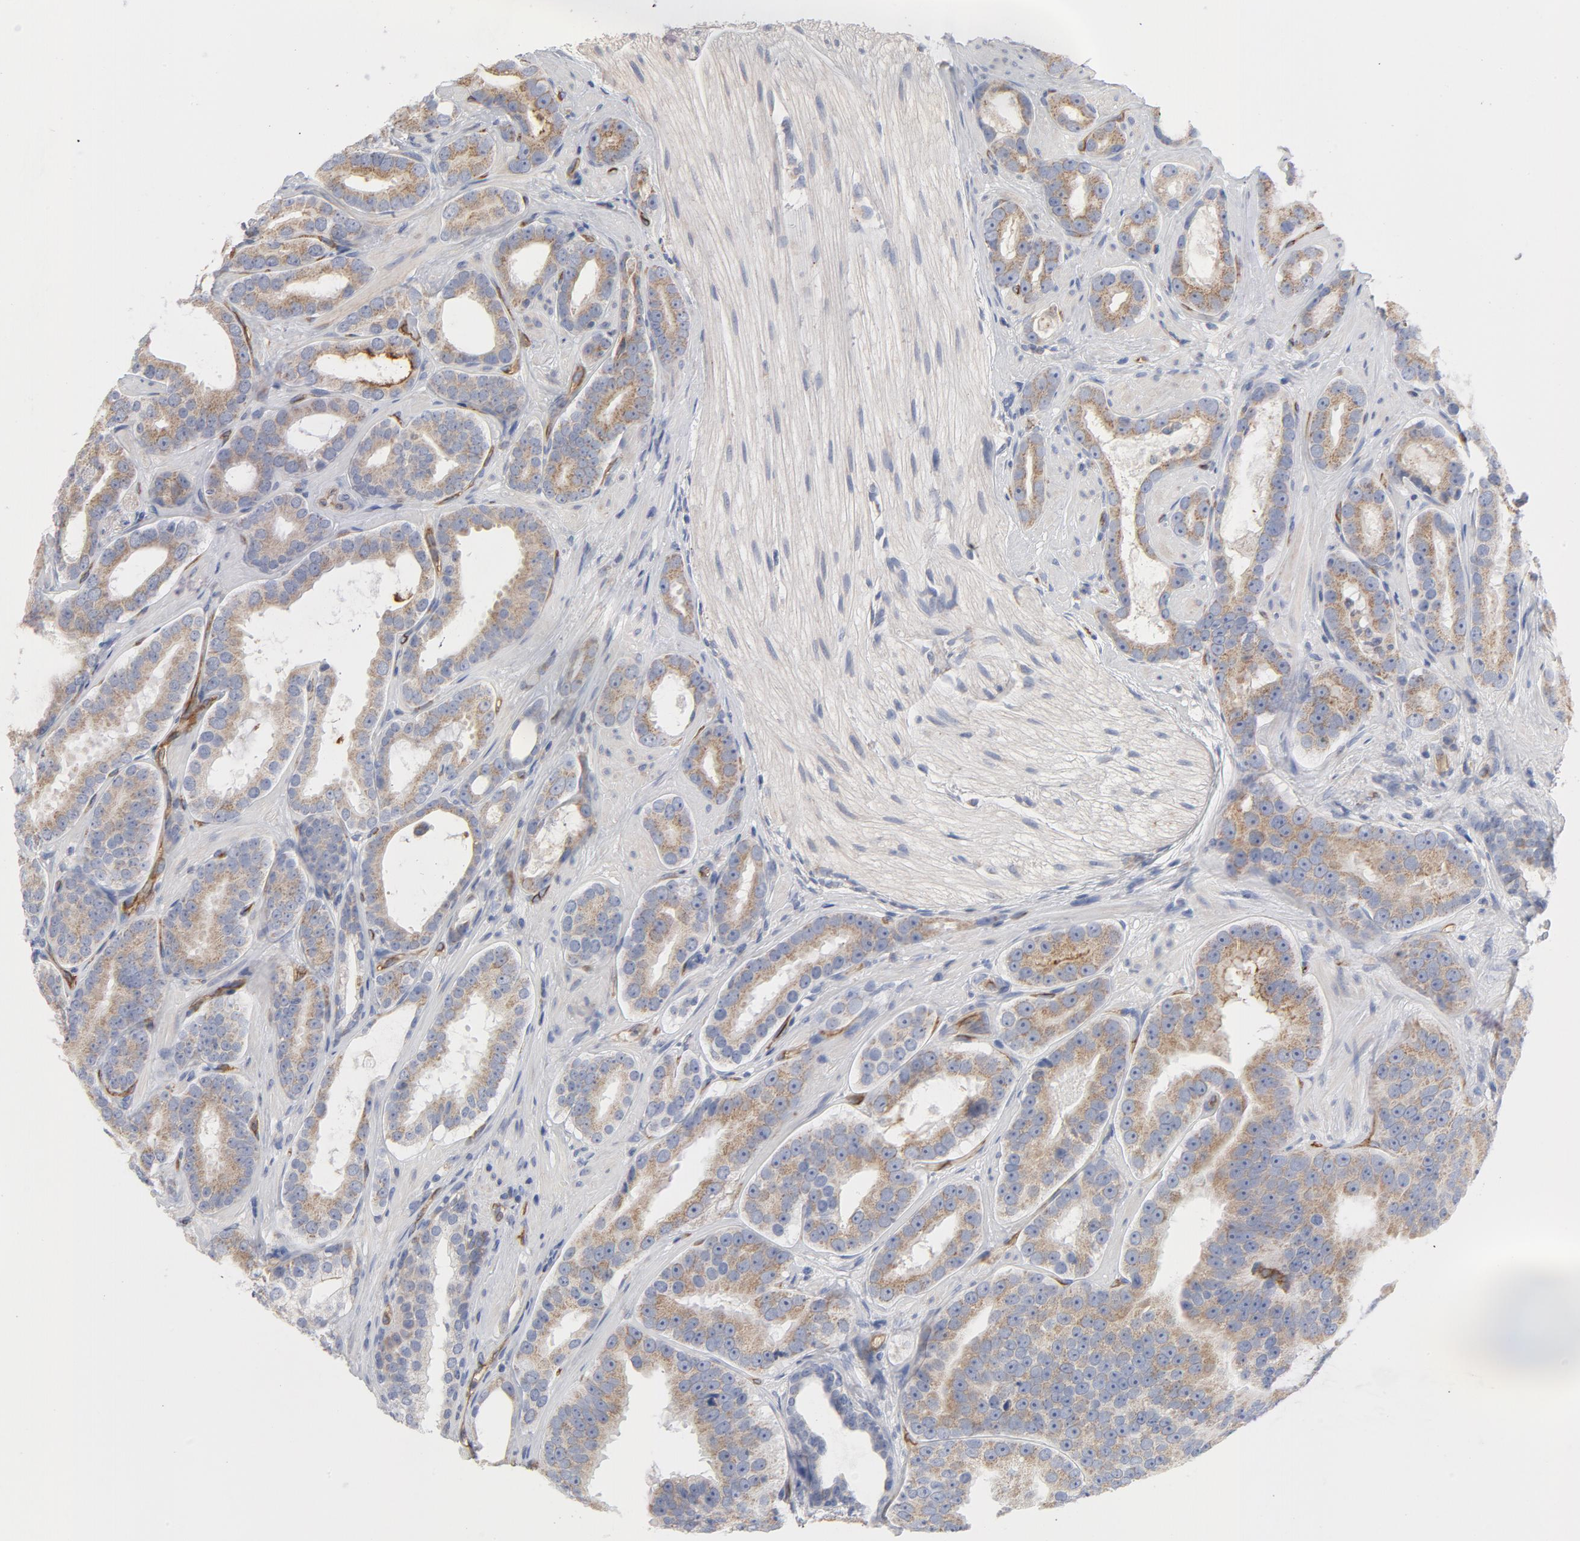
{"staining": {"intensity": "weak", "quantity": ">75%", "location": "cytoplasmic/membranous"}, "tissue": "prostate cancer", "cell_type": "Tumor cells", "image_type": "cancer", "snomed": [{"axis": "morphology", "description": "Adenocarcinoma, Low grade"}, {"axis": "topography", "description": "Prostate"}], "caption": "Protein staining of prostate low-grade adenocarcinoma tissue displays weak cytoplasmic/membranous expression in about >75% of tumor cells.", "gene": "OXA1L", "patient": {"sex": "male", "age": 59}}